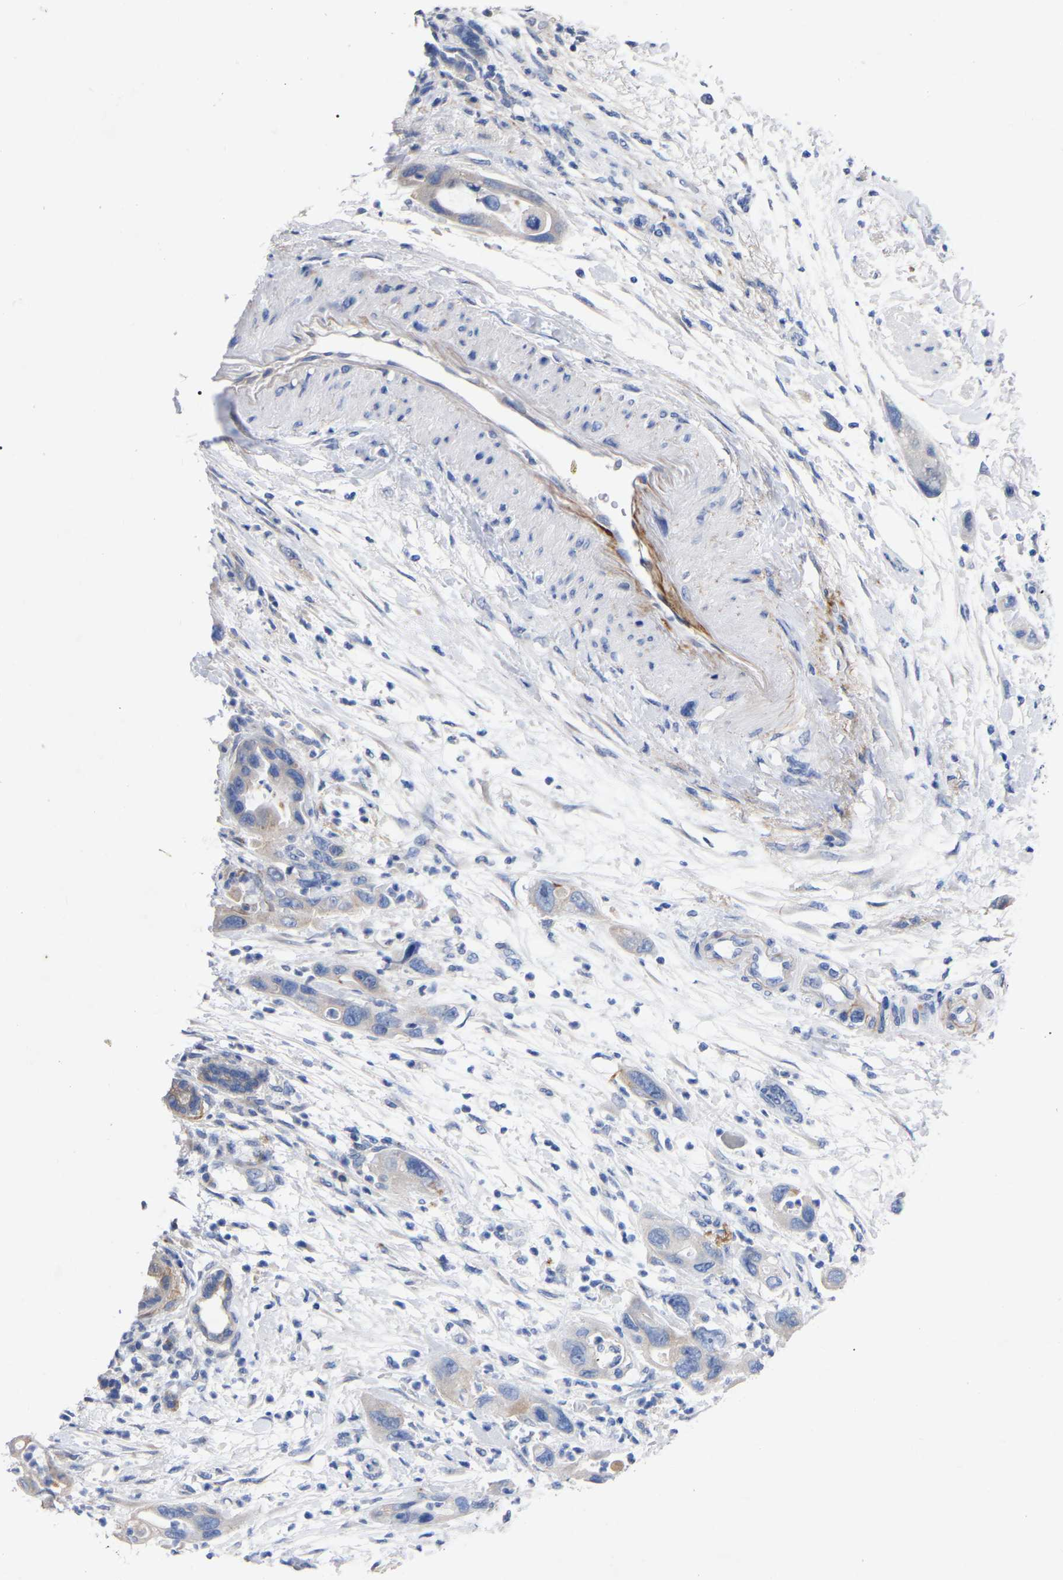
{"staining": {"intensity": "negative", "quantity": "none", "location": "none"}, "tissue": "pancreatic cancer", "cell_type": "Tumor cells", "image_type": "cancer", "snomed": [{"axis": "morphology", "description": "Normal tissue, NOS"}, {"axis": "morphology", "description": "Adenocarcinoma, NOS"}, {"axis": "topography", "description": "Pancreas"}], "caption": "Tumor cells show no significant protein positivity in adenocarcinoma (pancreatic).", "gene": "STRIP2", "patient": {"sex": "female", "age": 71}}